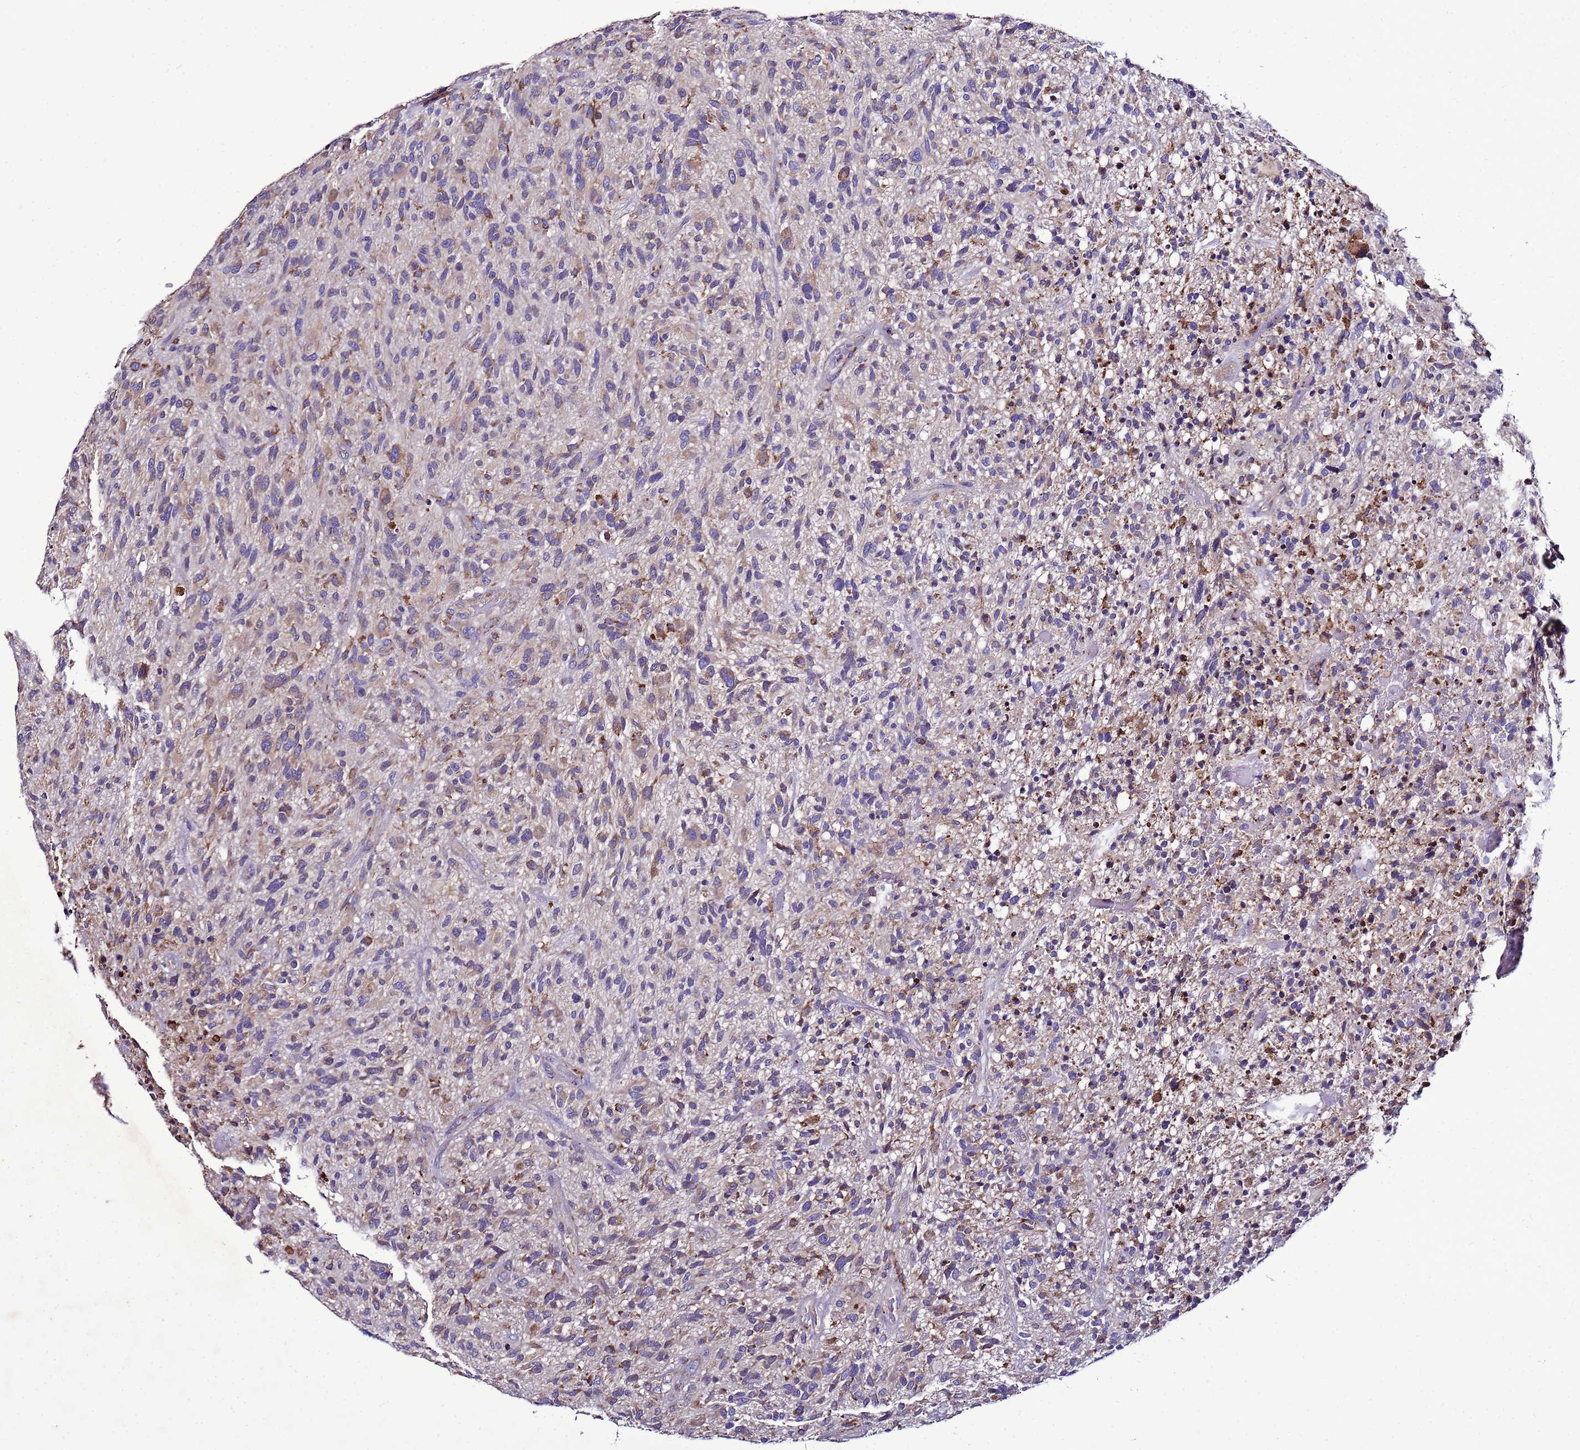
{"staining": {"intensity": "moderate", "quantity": "<25%", "location": "cytoplasmic/membranous"}, "tissue": "glioma", "cell_type": "Tumor cells", "image_type": "cancer", "snomed": [{"axis": "morphology", "description": "Glioma, malignant, High grade"}, {"axis": "topography", "description": "Brain"}], "caption": "A brown stain labels moderate cytoplasmic/membranous staining of a protein in human glioma tumor cells.", "gene": "ANTKMT", "patient": {"sex": "male", "age": 47}}